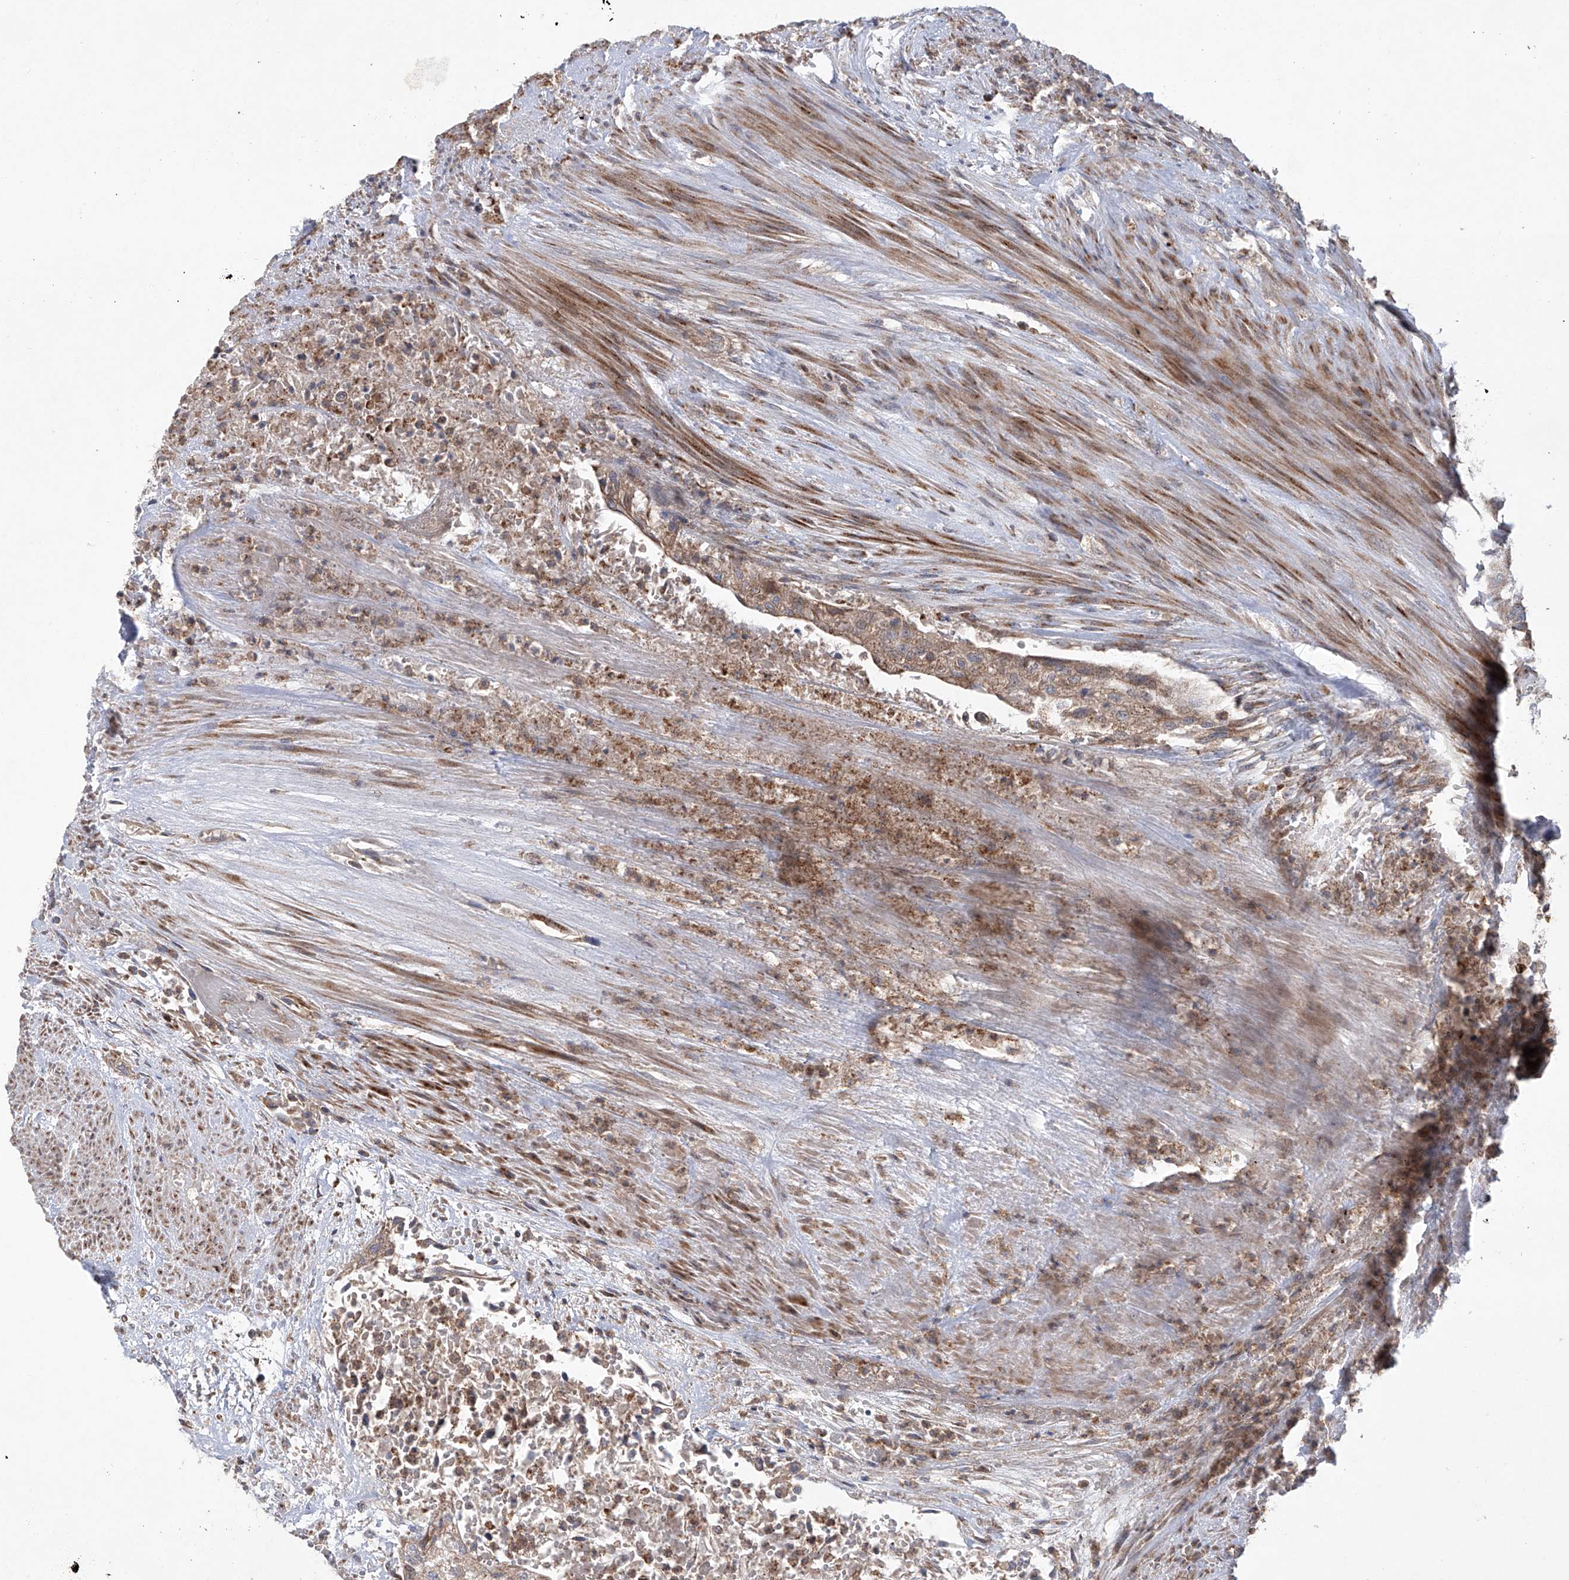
{"staining": {"intensity": "weak", "quantity": ">75%", "location": "cytoplasmic/membranous"}, "tissue": "urothelial cancer", "cell_type": "Tumor cells", "image_type": "cancer", "snomed": [{"axis": "morphology", "description": "Urothelial carcinoma, High grade"}, {"axis": "topography", "description": "Urinary bladder"}], "caption": "IHC photomicrograph of human high-grade urothelial carcinoma stained for a protein (brown), which reveals low levels of weak cytoplasmic/membranous expression in approximately >75% of tumor cells.", "gene": "KLC4", "patient": {"sex": "male", "age": 35}}